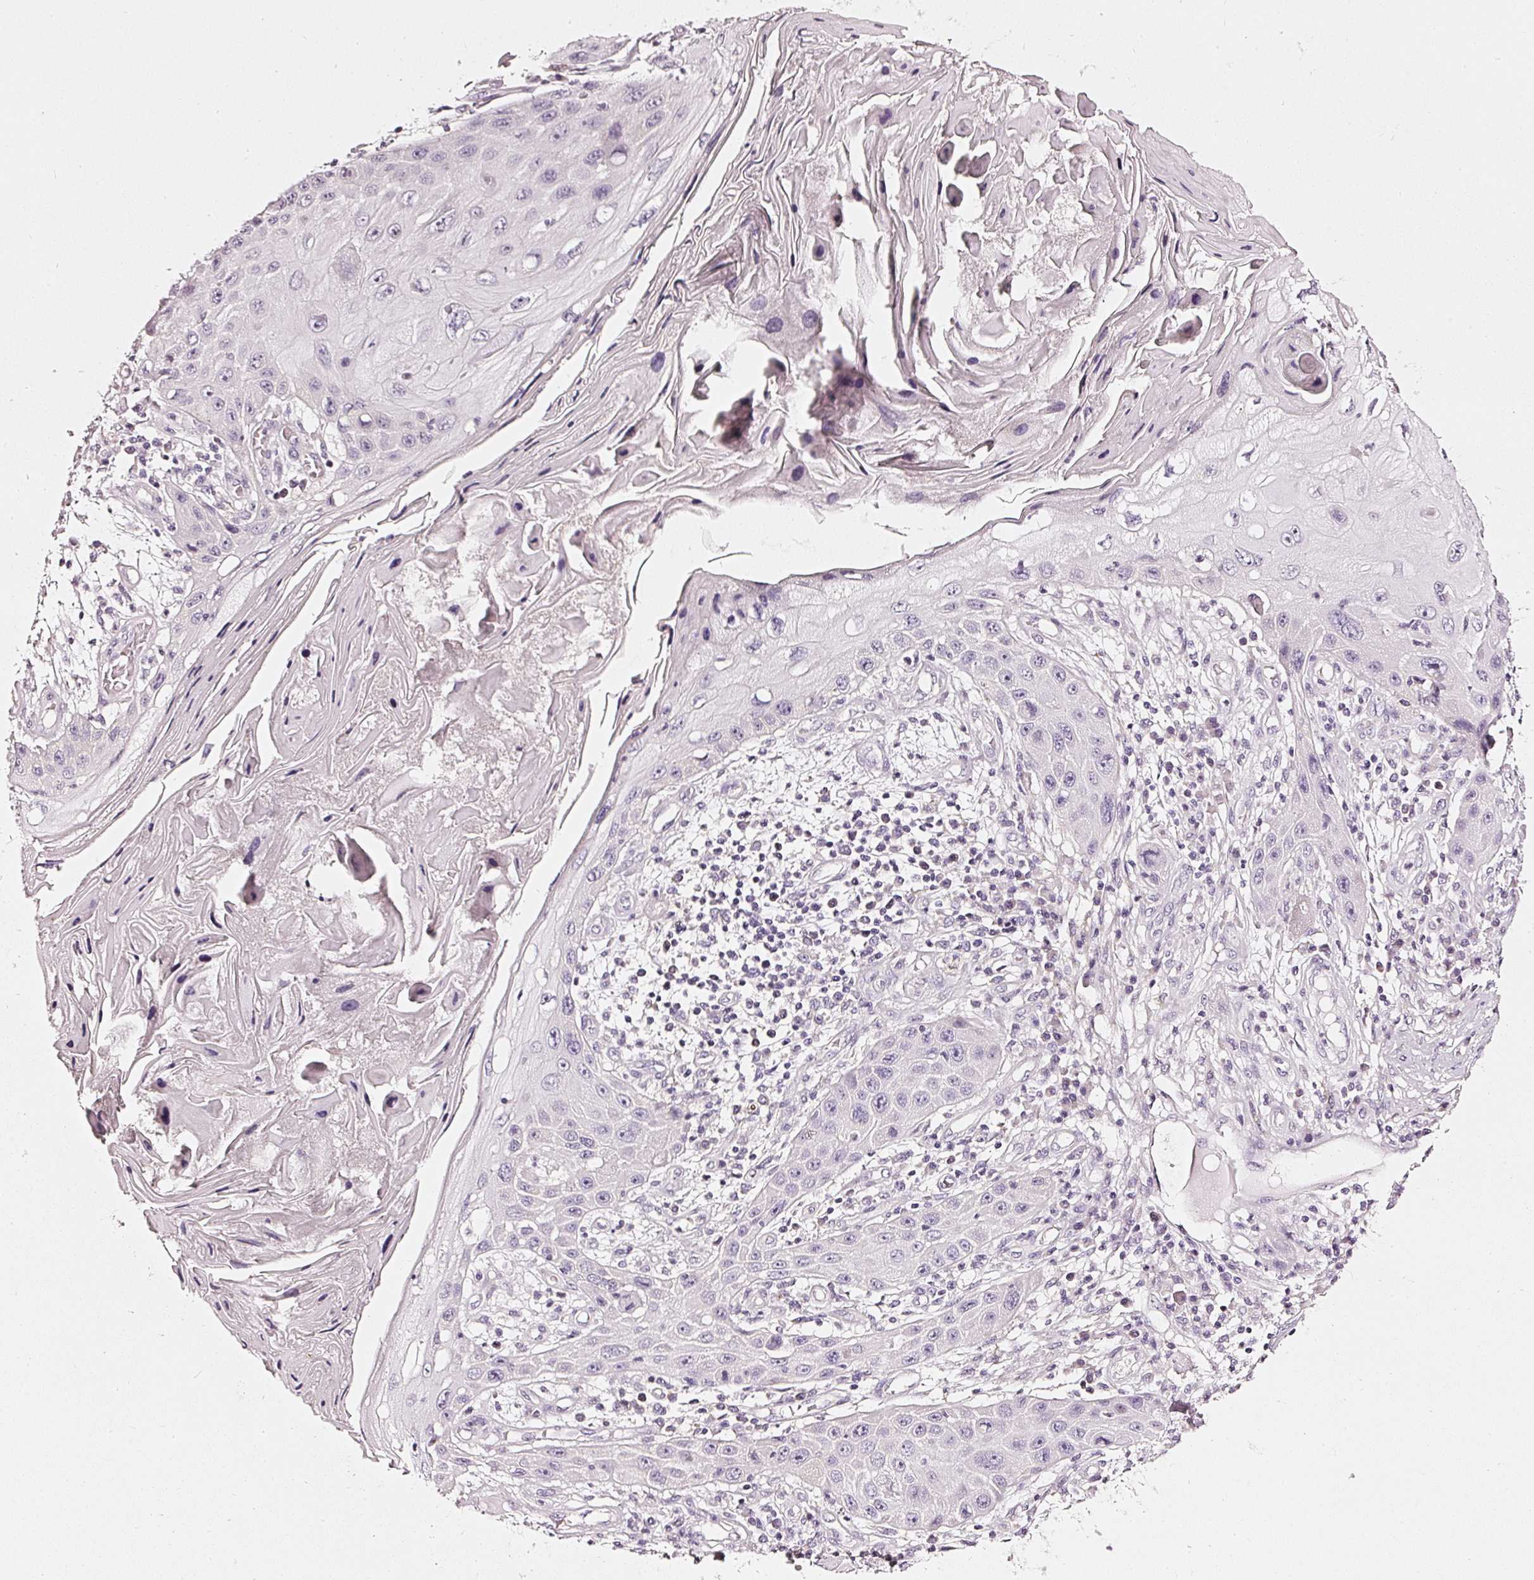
{"staining": {"intensity": "negative", "quantity": "none", "location": "none"}, "tissue": "skin cancer", "cell_type": "Tumor cells", "image_type": "cancer", "snomed": [{"axis": "morphology", "description": "Squamous cell carcinoma, NOS"}, {"axis": "topography", "description": "Skin"}, {"axis": "topography", "description": "Vulva"}], "caption": "DAB immunohistochemical staining of human squamous cell carcinoma (skin) demonstrates no significant staining in tumor cells. (DAB IHC, high magnification).", "gene": "CNP", "patient": {"sex": "female", "age": 44}}